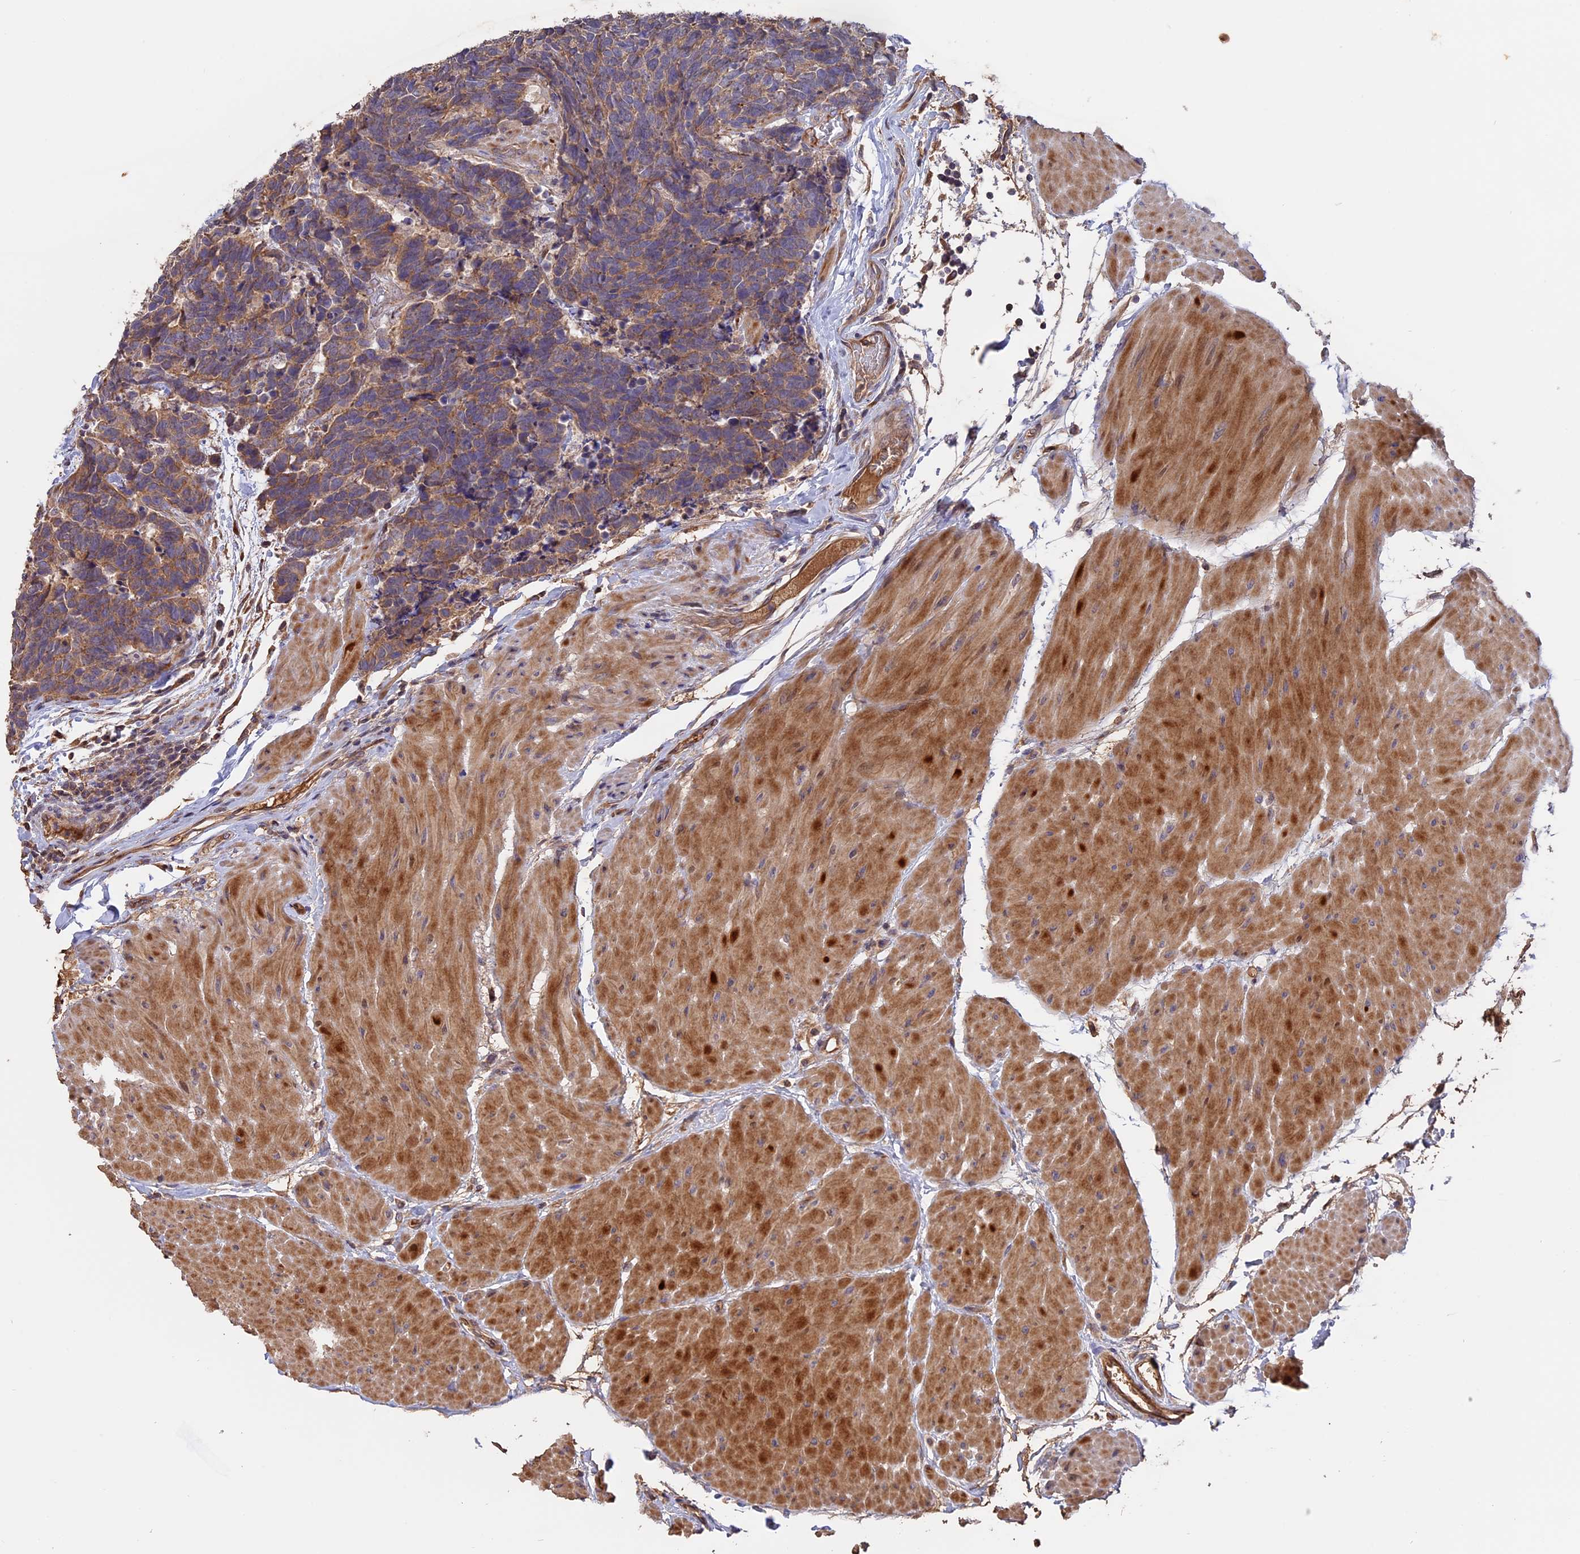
{"staining": {"intensity": "moderate", "quantity": ">75%", "location": "cytoplasmic/membranous"}, "tissue": "carcinoid", "cell_type": "Tumor cells", "image_type": "cancer", "snomed": [{"axis": "morphology", "description": "Carcinoma, NOS"}, {"axis": "morphology", "description": "Carcinoid, malignant, NOS"}, {"axis": "topography", "description": "Urinary bladder"}], "caption": "A micrograph showing moderate cytoplasmic/membranous staining in about >75% of tumor cells in carcinoma, as visualized by brown immunohistochemical staining.", "gene": "RASAL1", "patient": {"sex": "male", "age": 57}}